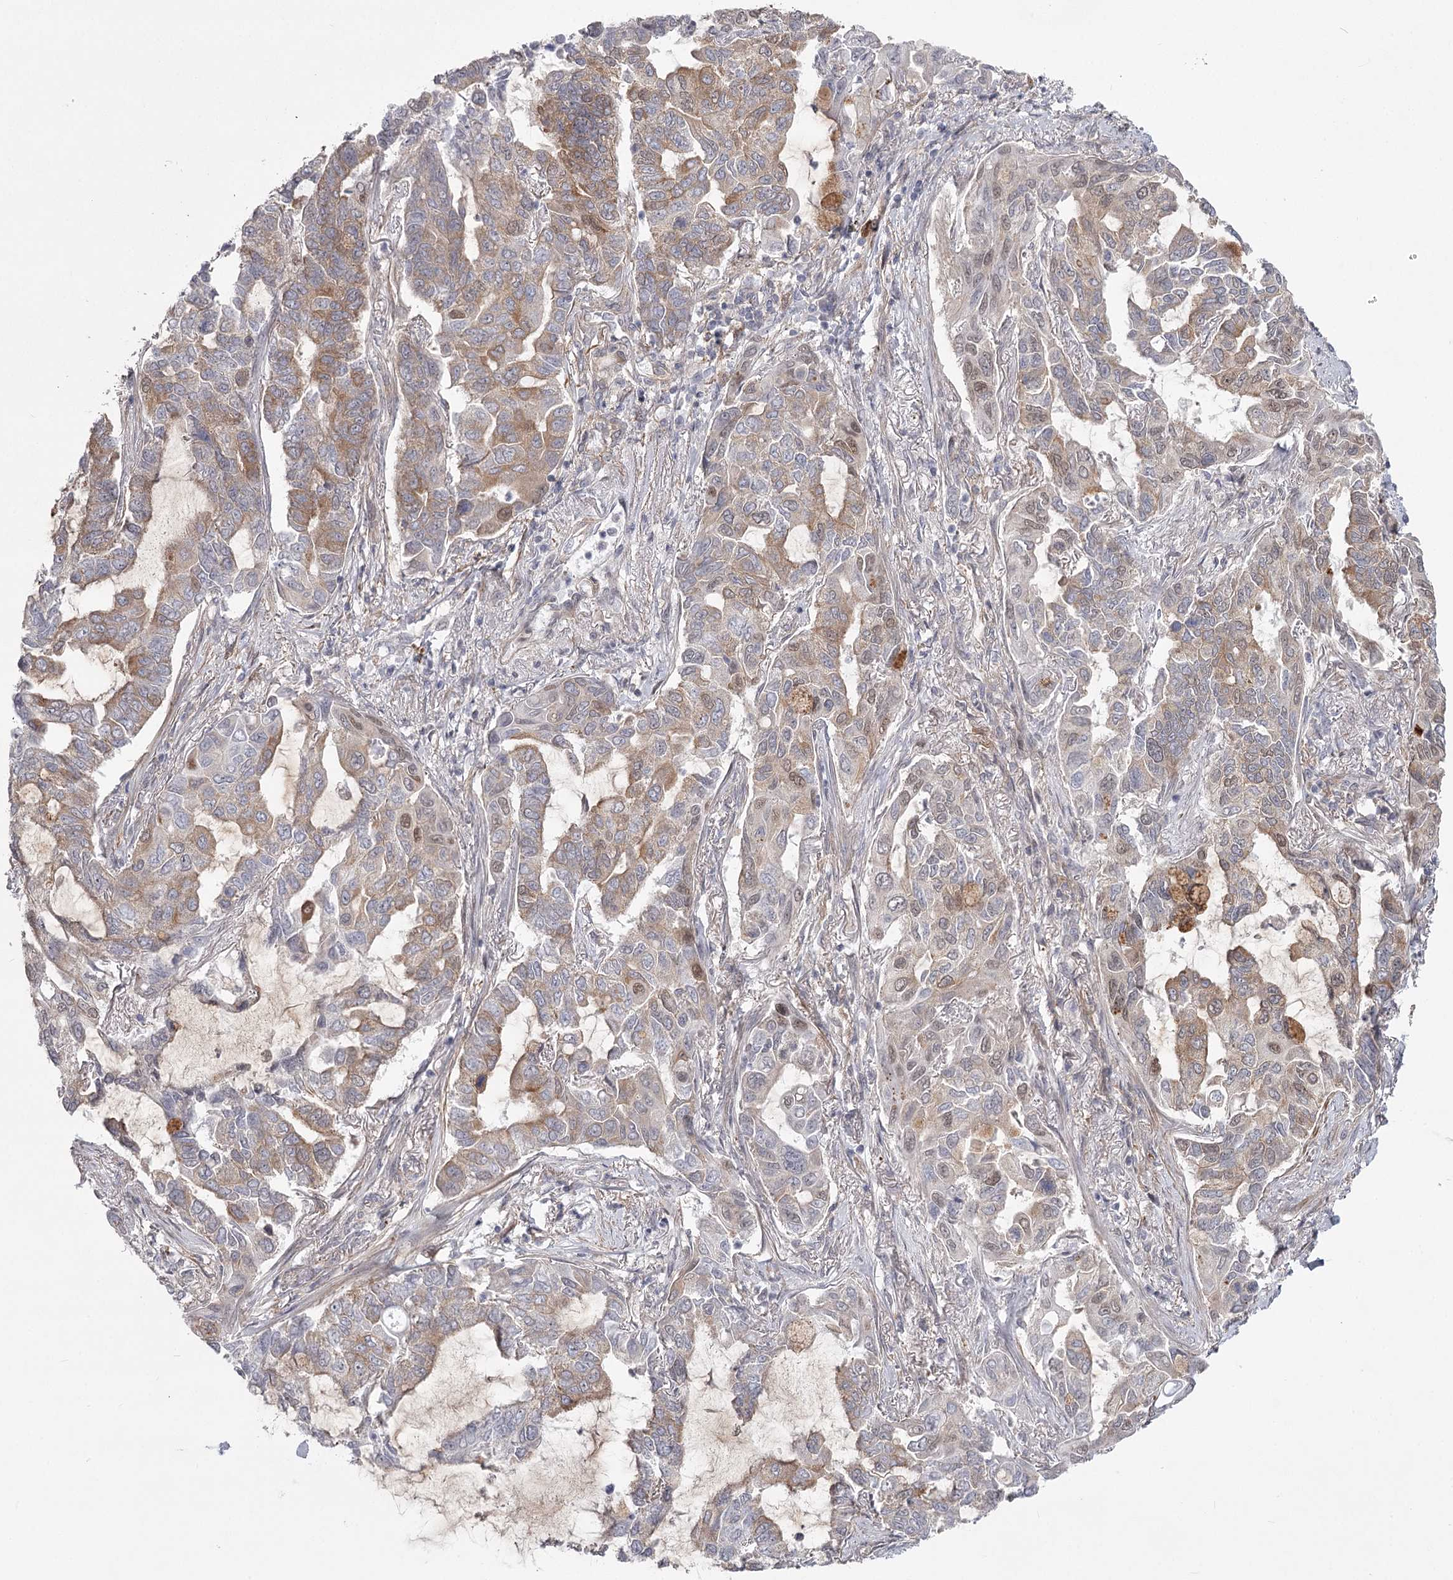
{"staining": {"intensity": "moderate", "quantity": "25%-75%", "location": "cytoplasmic/membranous,nuclear"}, "tissue": "lung cancer", "cell_type": "Tumor cells", "image_type": "cancer", "snomed": [{"axis": "morphology", "description": "Adenocarcinoma, NOS"}, {"axis": "topography", "description": "Lung"}], "caption": "A photomicrograph showing moderate cytoplasmic/membranous and nuclear staining in approximately 25%-75% of tumor cells in adenocarcinoma (lung), as visualized by brown immunohistochemical staining.", "gene": "CCNG2", "patient": {"sex": "male", "age": 64}}